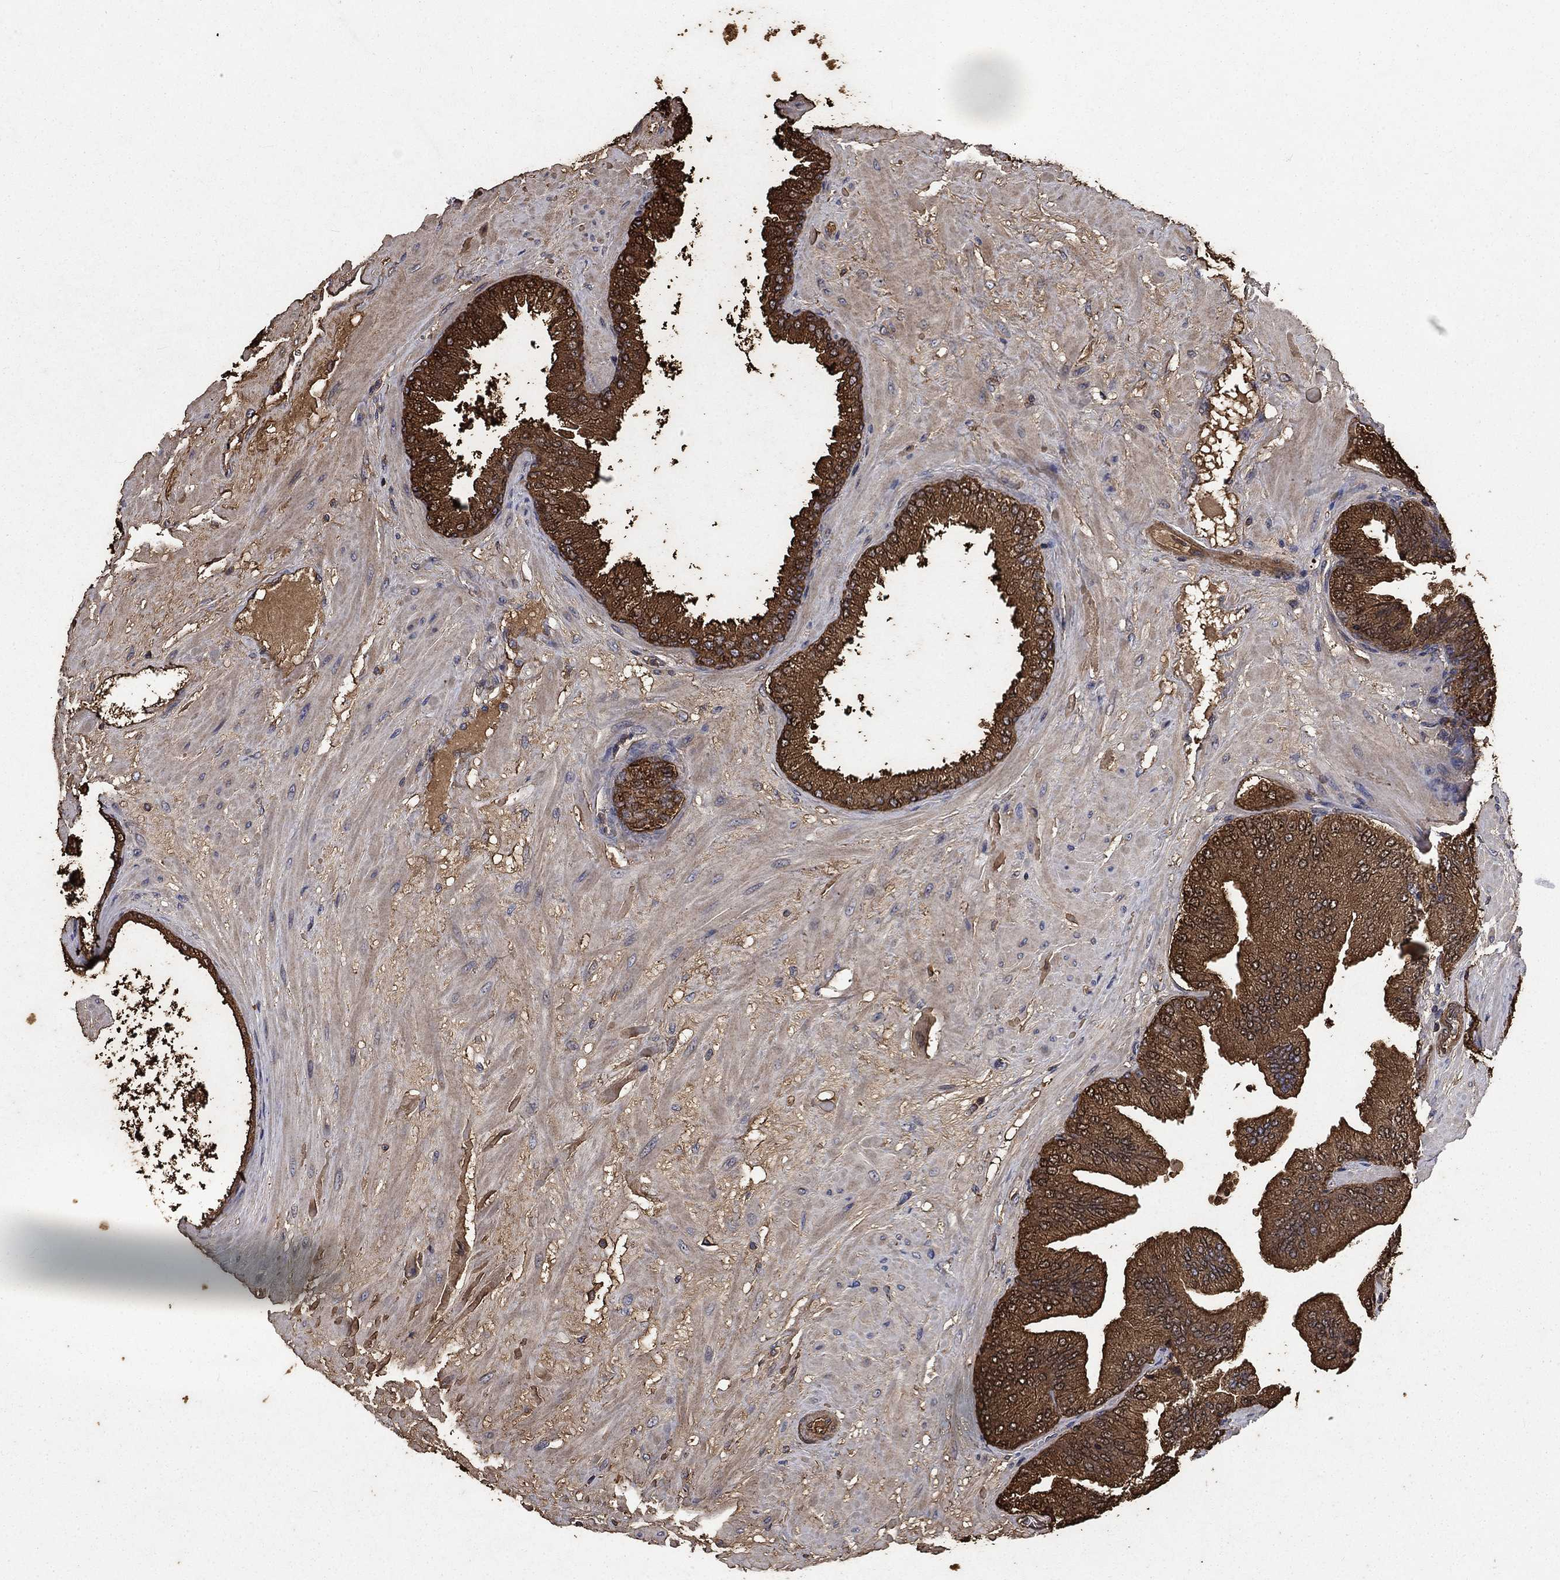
{"staining": {"intensity": "strong", "quantity": ">75%", "location": "cytoplasmic/membranous"}, "tissue": "prostate cancer", "cell_type": "Tumor cells", "image_type": "cancer", "snomed": [{"axis": "morphology", "description": "Adenocarcinoma, Low grade"}, {"axis": "topography", "description": "Prostate"}], "caption": "An immunohistochemistry (IHC) micrograph of tumor tissue is shown. Protein staining in brown highlights strong cytoplasmic/membranous positivity in prostate cancer (adenocarcinoma (low-grade)) within tumor cells.", "gene": "PDE3A", "patient": {"sex": "male", "age": 72}}